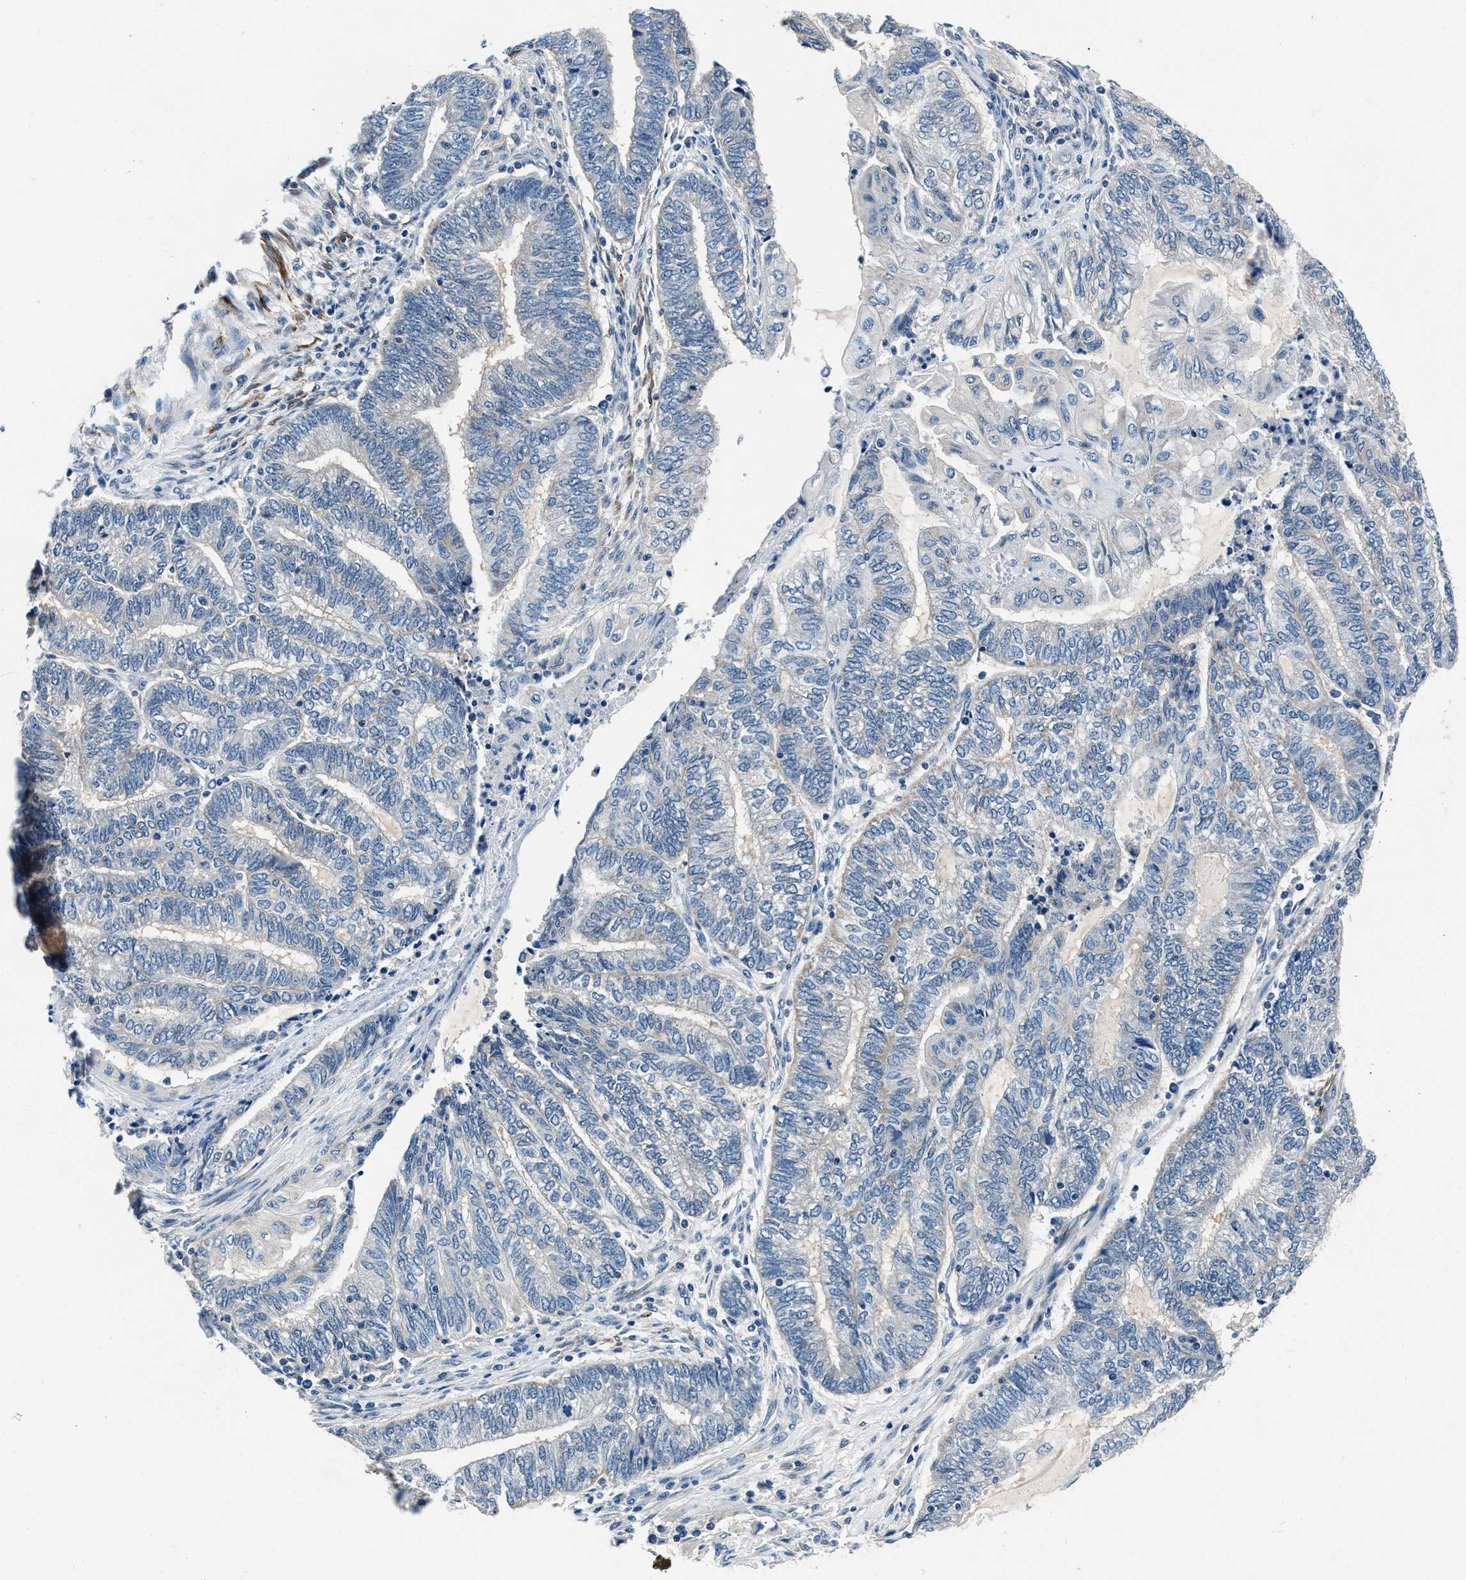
{"staining": {"intensity": "negative", "quantity": "none", "location": "none"}, "tissue": "endometrial cancer", "cell_type": "Tumor cells", "image_type": "cancer", "snomed": [{"axis": "morphology", "description": "Adenocarcinoma, NOS"}, {"axis": "topography", "description": "Uterus"}, {"axis": "topography", "description": "Endometrium"}], "caption": "Tumor cells show no significant protein staining in adenocarcinoma (endometrial). (IHC, brightfield microscopy, high magnification).", "gene": "DENND6B", "patient": {"sex": "female", "age": 70}}